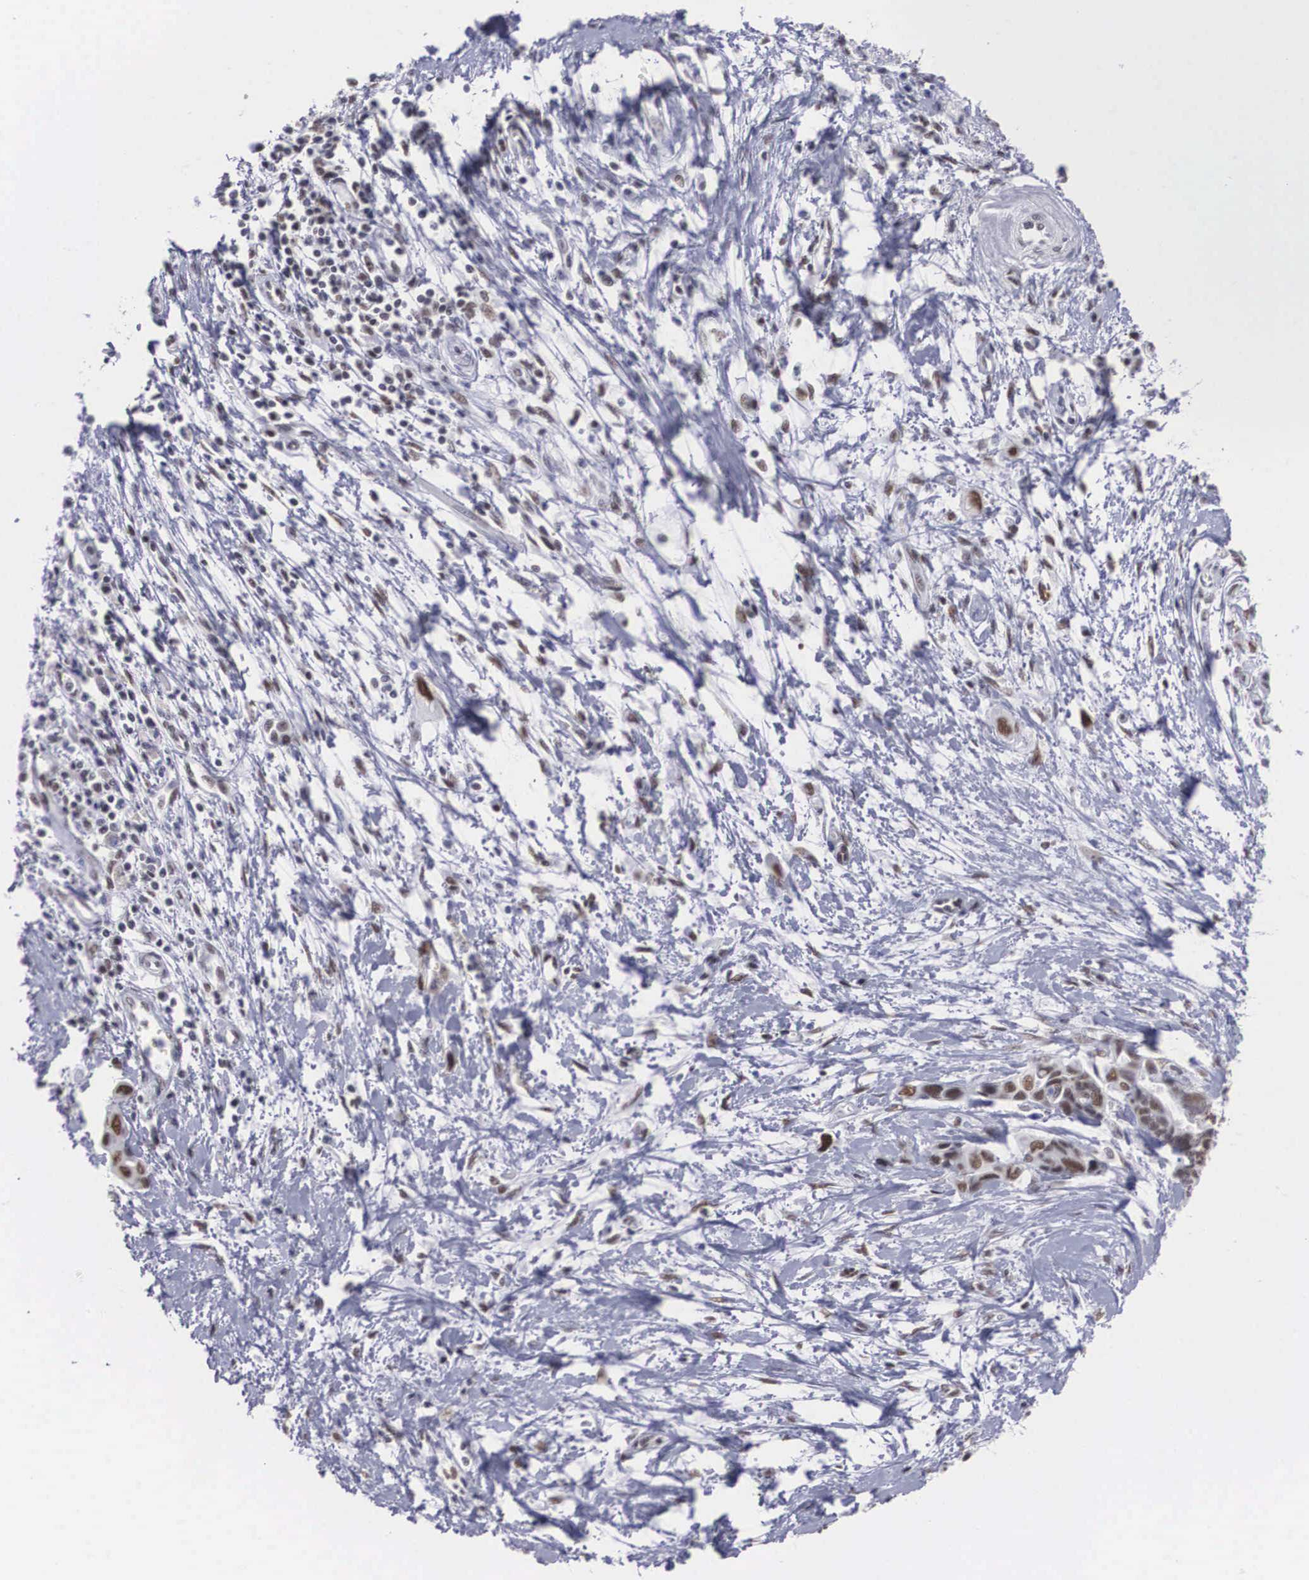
{"staining": {"intensity": "moderate", "quantity": "25%-75%", "location": "nuclear"}, "tissue": "pancreatic cancer", "cell_type": "Tumor cells", "image_type": "cancer", "snomed": [{"axis": "morphology", "description": "Adenocarcinoma, NOS"}, {"axis": "topography", "description": "Pancreas"}], "caption": "Protein analysis of pancreatic cancer tissue exhibits moderate nuclear expression in approximately 25%-75% of tumor cells.", "gene": "CSTF2", "patient": {"sex": "female", "age": 70}}